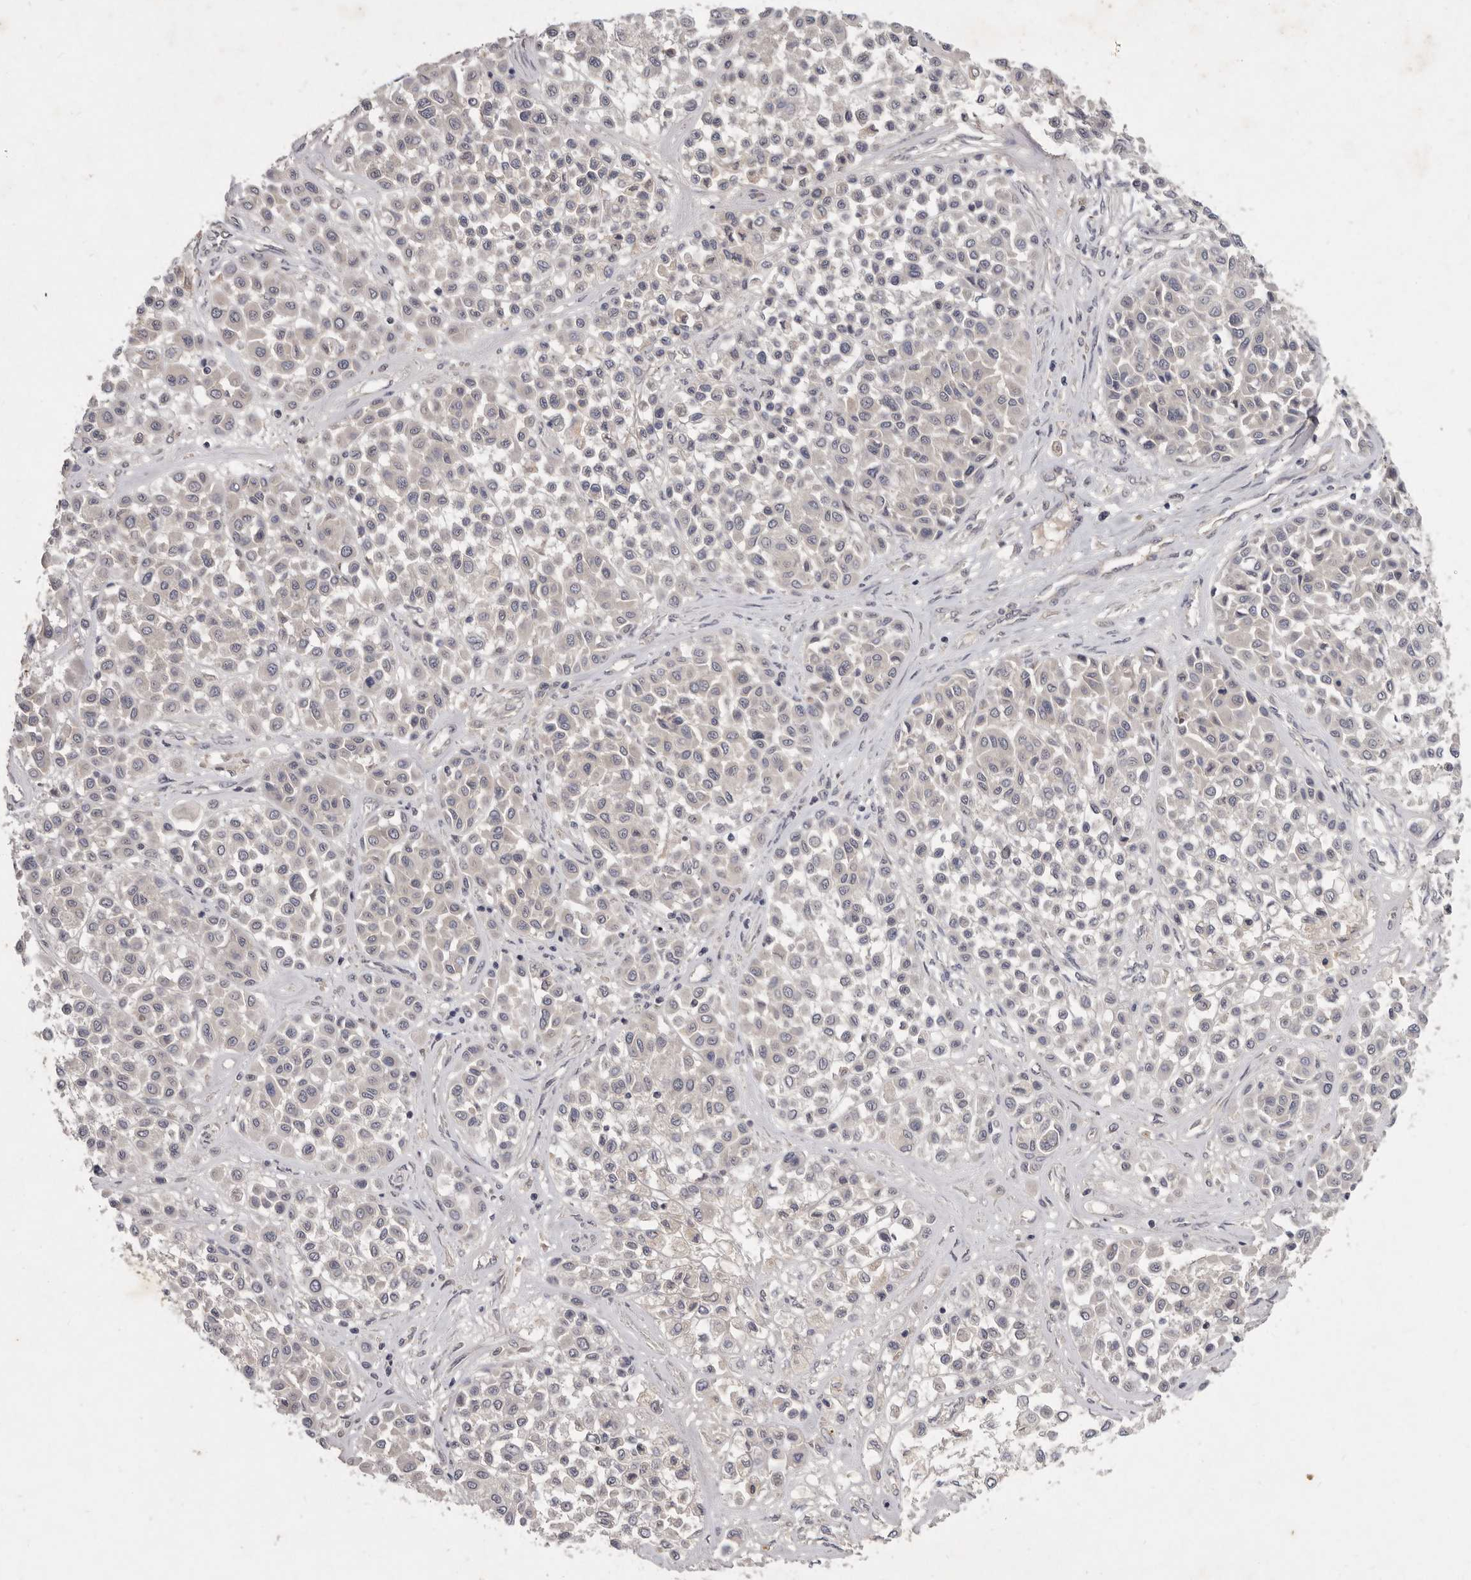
{"staining": {"intensity": "negative", "quantity": "none", "location": "none"}, "tissue": "melanoma", "cell_type": "Tumor cells", "image_type": "cancer", "snomed": [{"axis": "morphology", "description": "Malignant melanoma, Metastatic site"}, {"axis": "topography", "description": "Soft tissue"}], "caption": "Image shows no protein positivity in tumor cells of melanoma tissue.", "gene": "SLC22A1", "patient": {"sex": "male", "age": 41}}